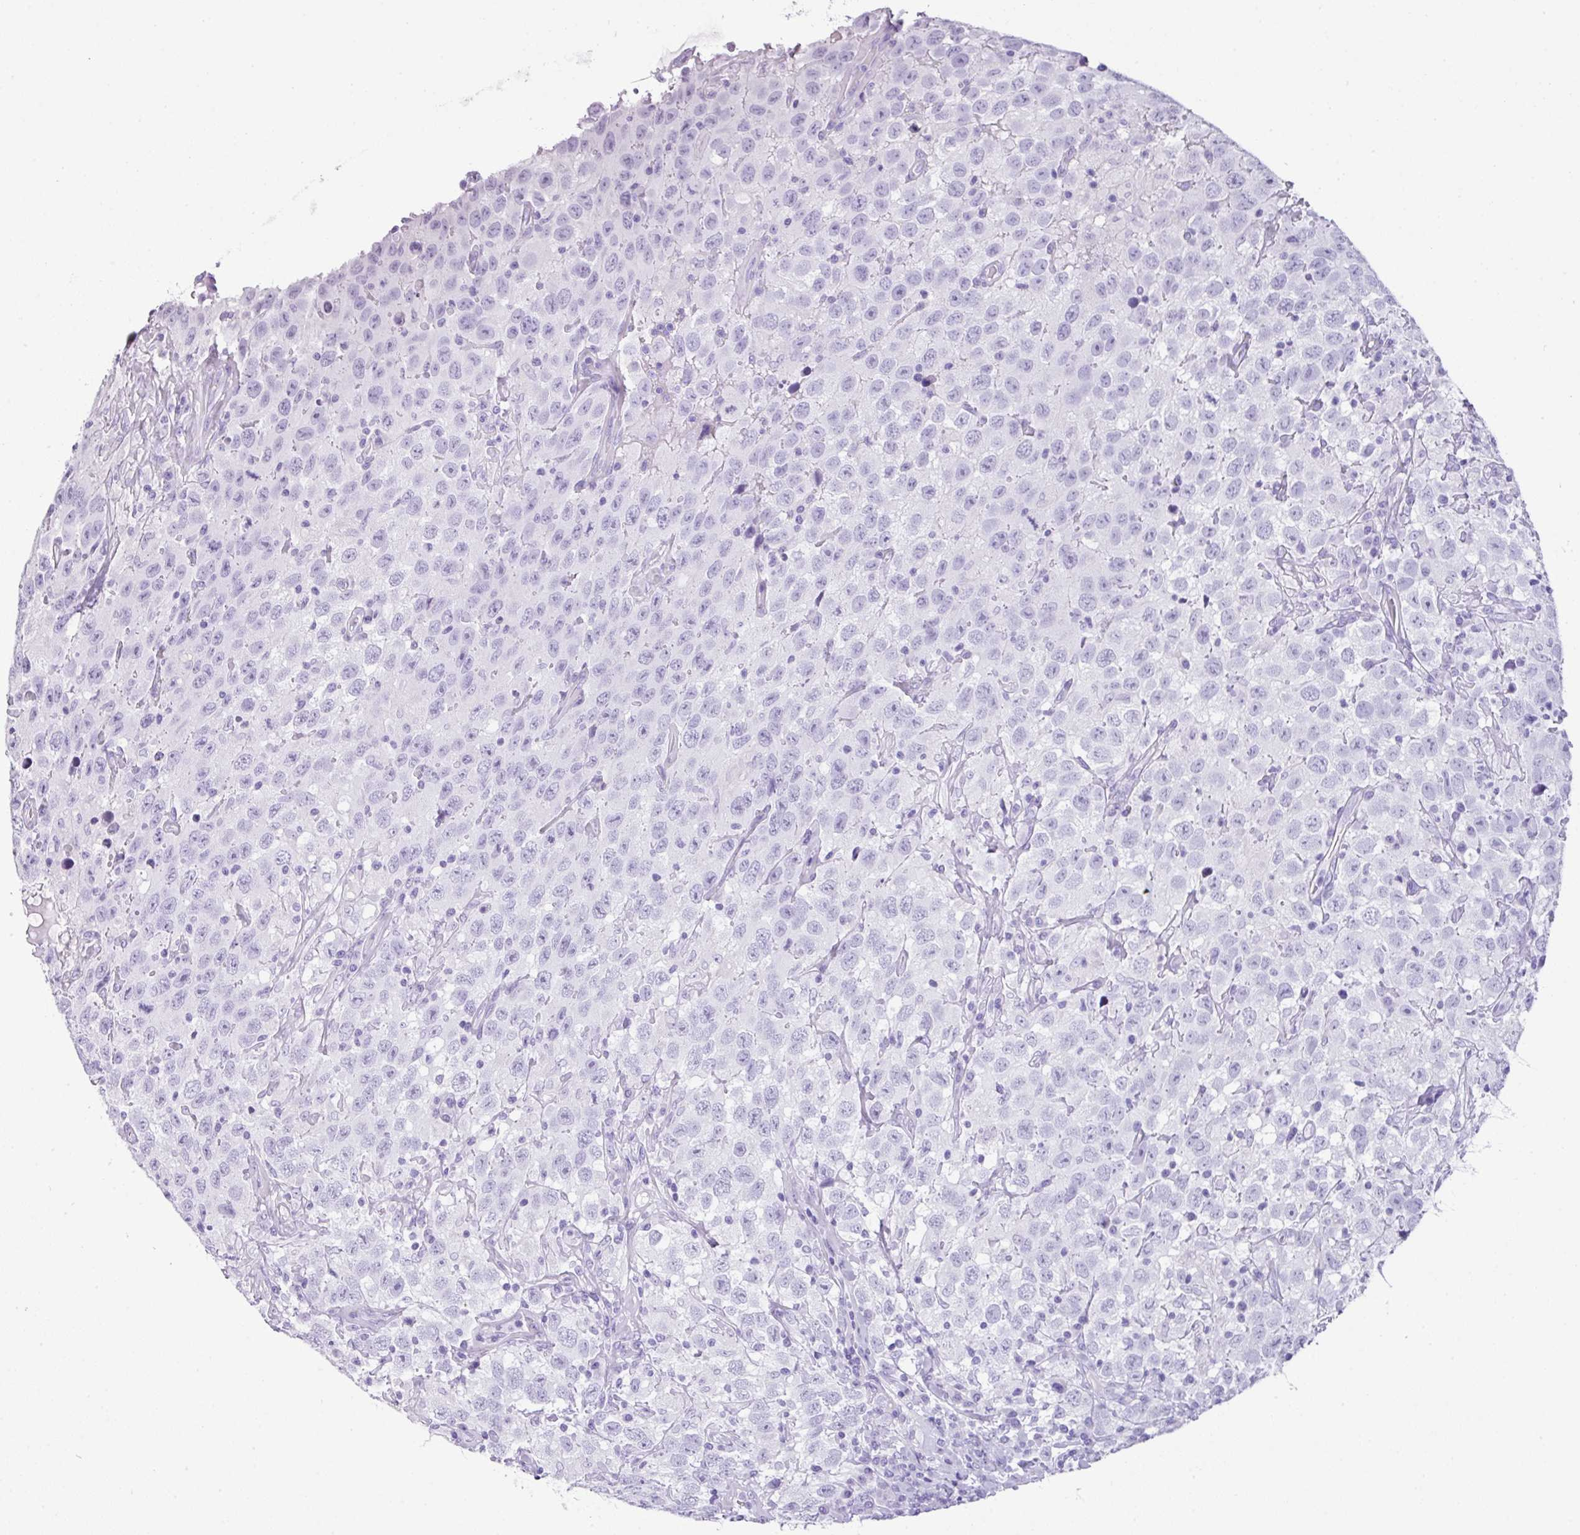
{"staining": {"intensity": "negative", "quantity": "none", "location": "none"}, "tissue": "testis cancer", "cell_type": "Tumor cells", "image_type": "cancer", "snomed": [{"axis": "morphology", "description": "Seminoma, NOS"}, {"axis": "topography", "description": "Testis"}], "caption": "Testis seminoma was stained to show a protein in brown. There is no significant expression in tumor cells.", "gene": "TNP1", "patient": {"sex": "male", "age": 41}}